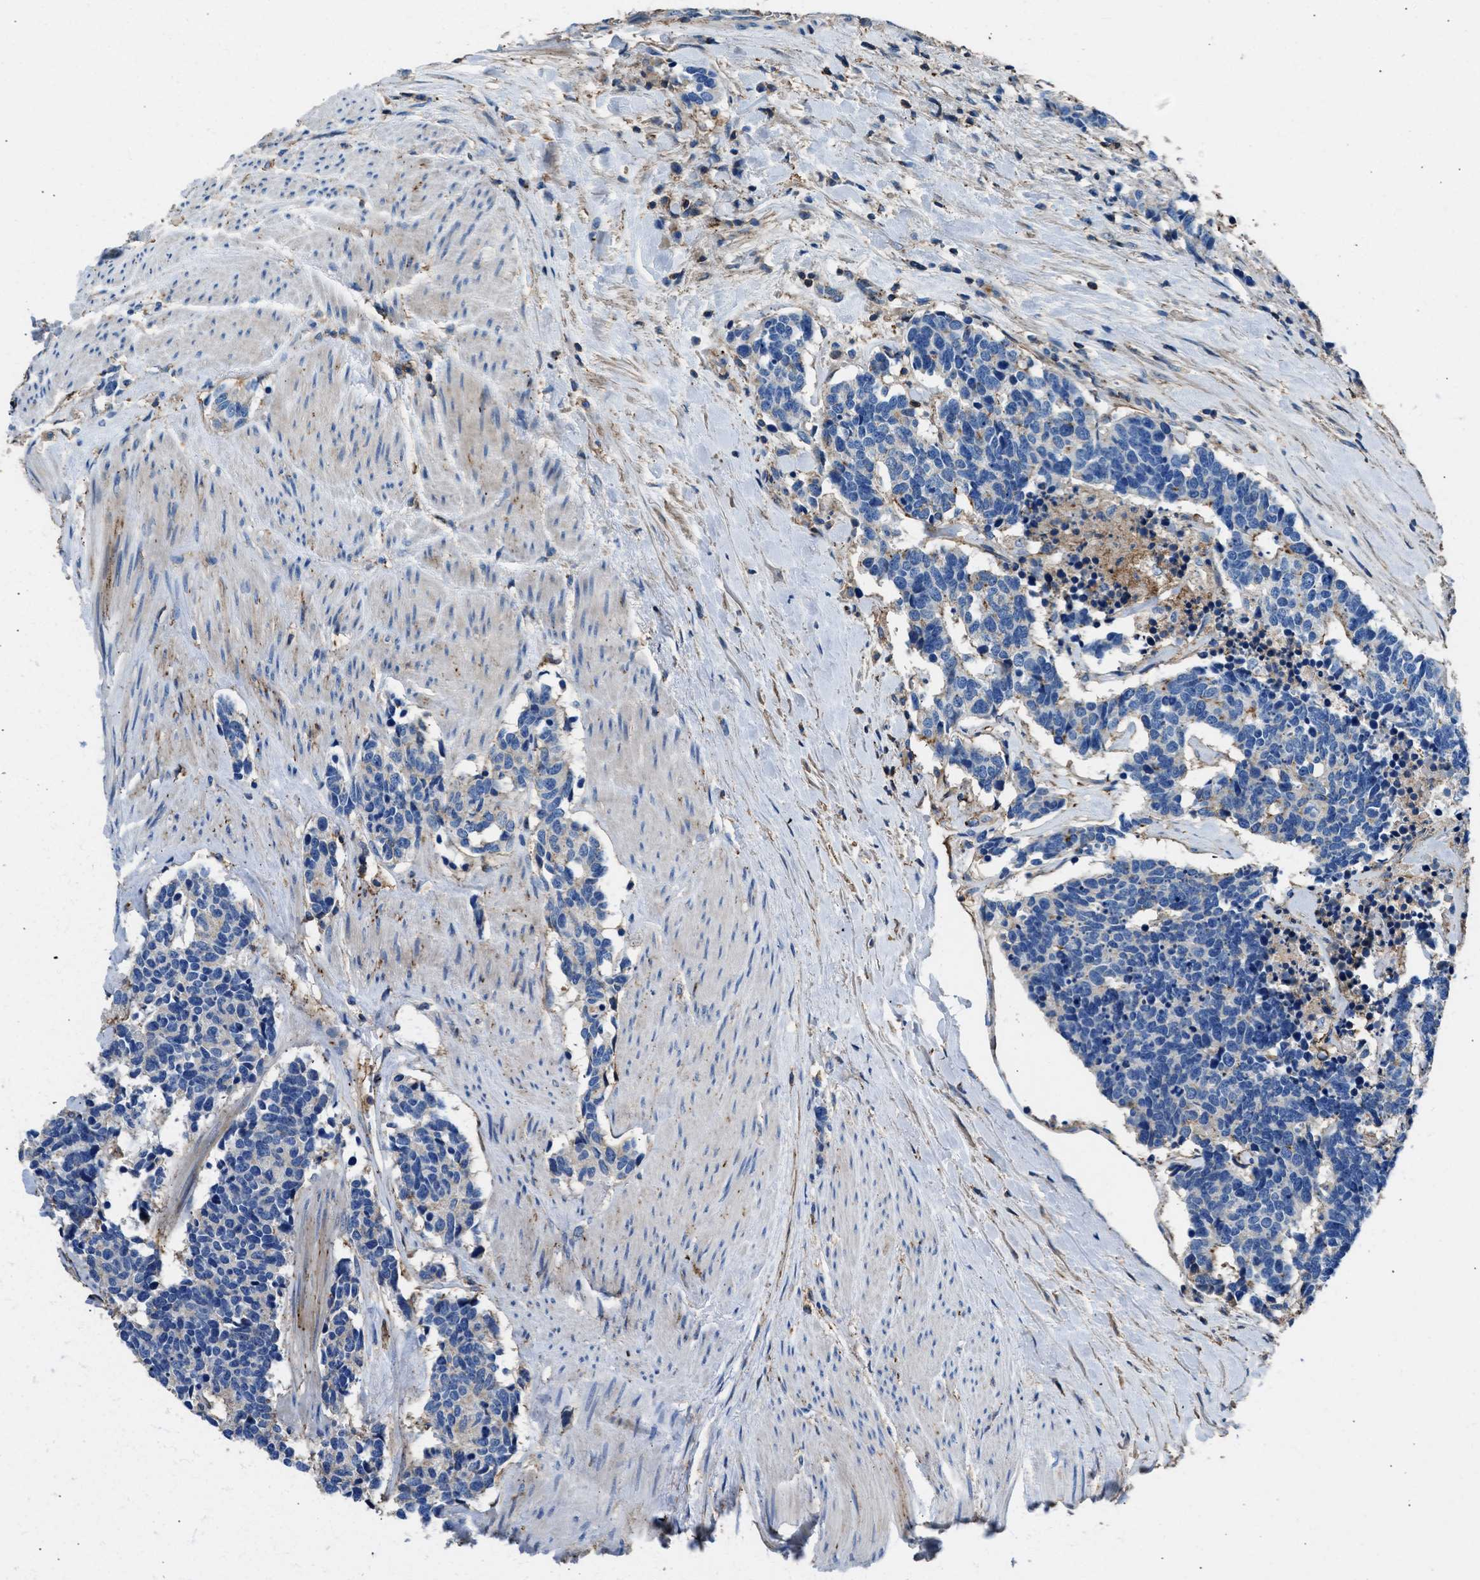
{"staining": {"intensity": "negative", "quantity": "none", "location": "none"}, "tissue": "carcinoid", "cell_type": "Tumor cells", "image_type": "cancer", "snomed": [{"axis": "morphology", "description": "Carcinoma, NOS"}, {"axis": "morphology", "description": "Carcinoid, malignant, NOS"}, {"axis": "topography", "description": "Urinary bladder"}], "caption": "The photomicrograph exhibits no significant expression in tumor cells of carcinoid (malignant).", "gene": "KCNQ4", "patient": {"sex": "male", "age": 57}}